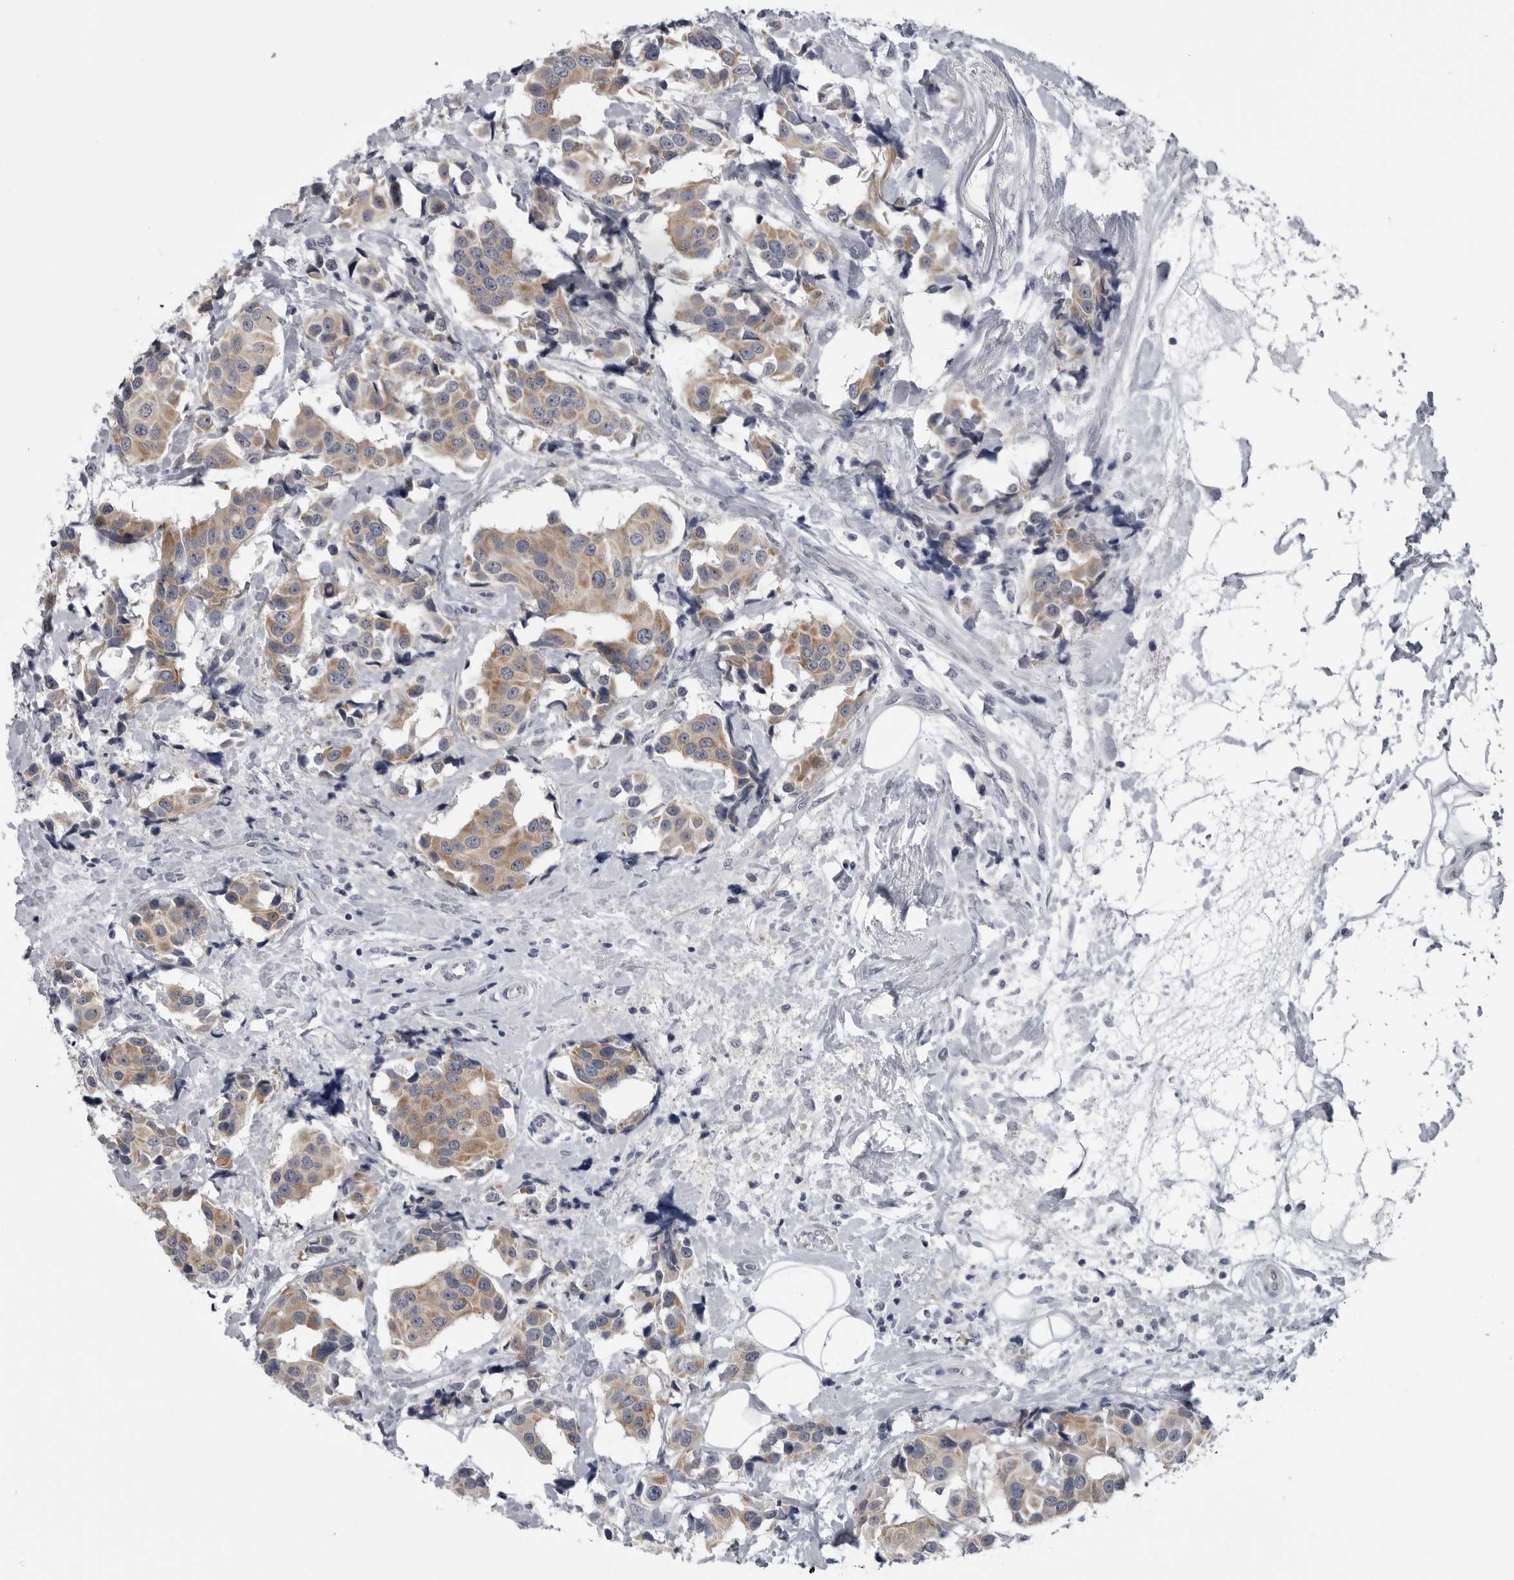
{"staining": {"intensity": "moderate", "quantity": ">75%", "location": "cytoplasmic/membranous"}, "tissue": "breast cancer", "cell_type": "Tumor cells", "image_type": "cancer", "snomed": [{"axis": "morphology", "description": "Normal tissue, NOS"}, {"axis": "morphology", "description": "Duct carcinoma"}, {"axis": "topography", "description": "Breast"}], "caption": "This is a histology image of IHC staining of breast cancer, which shows moderate staining in the cytoplasmic/membranous of tumor cells.", "gene": "MYOC", "patient": {"sex": "female", "age": 39}}